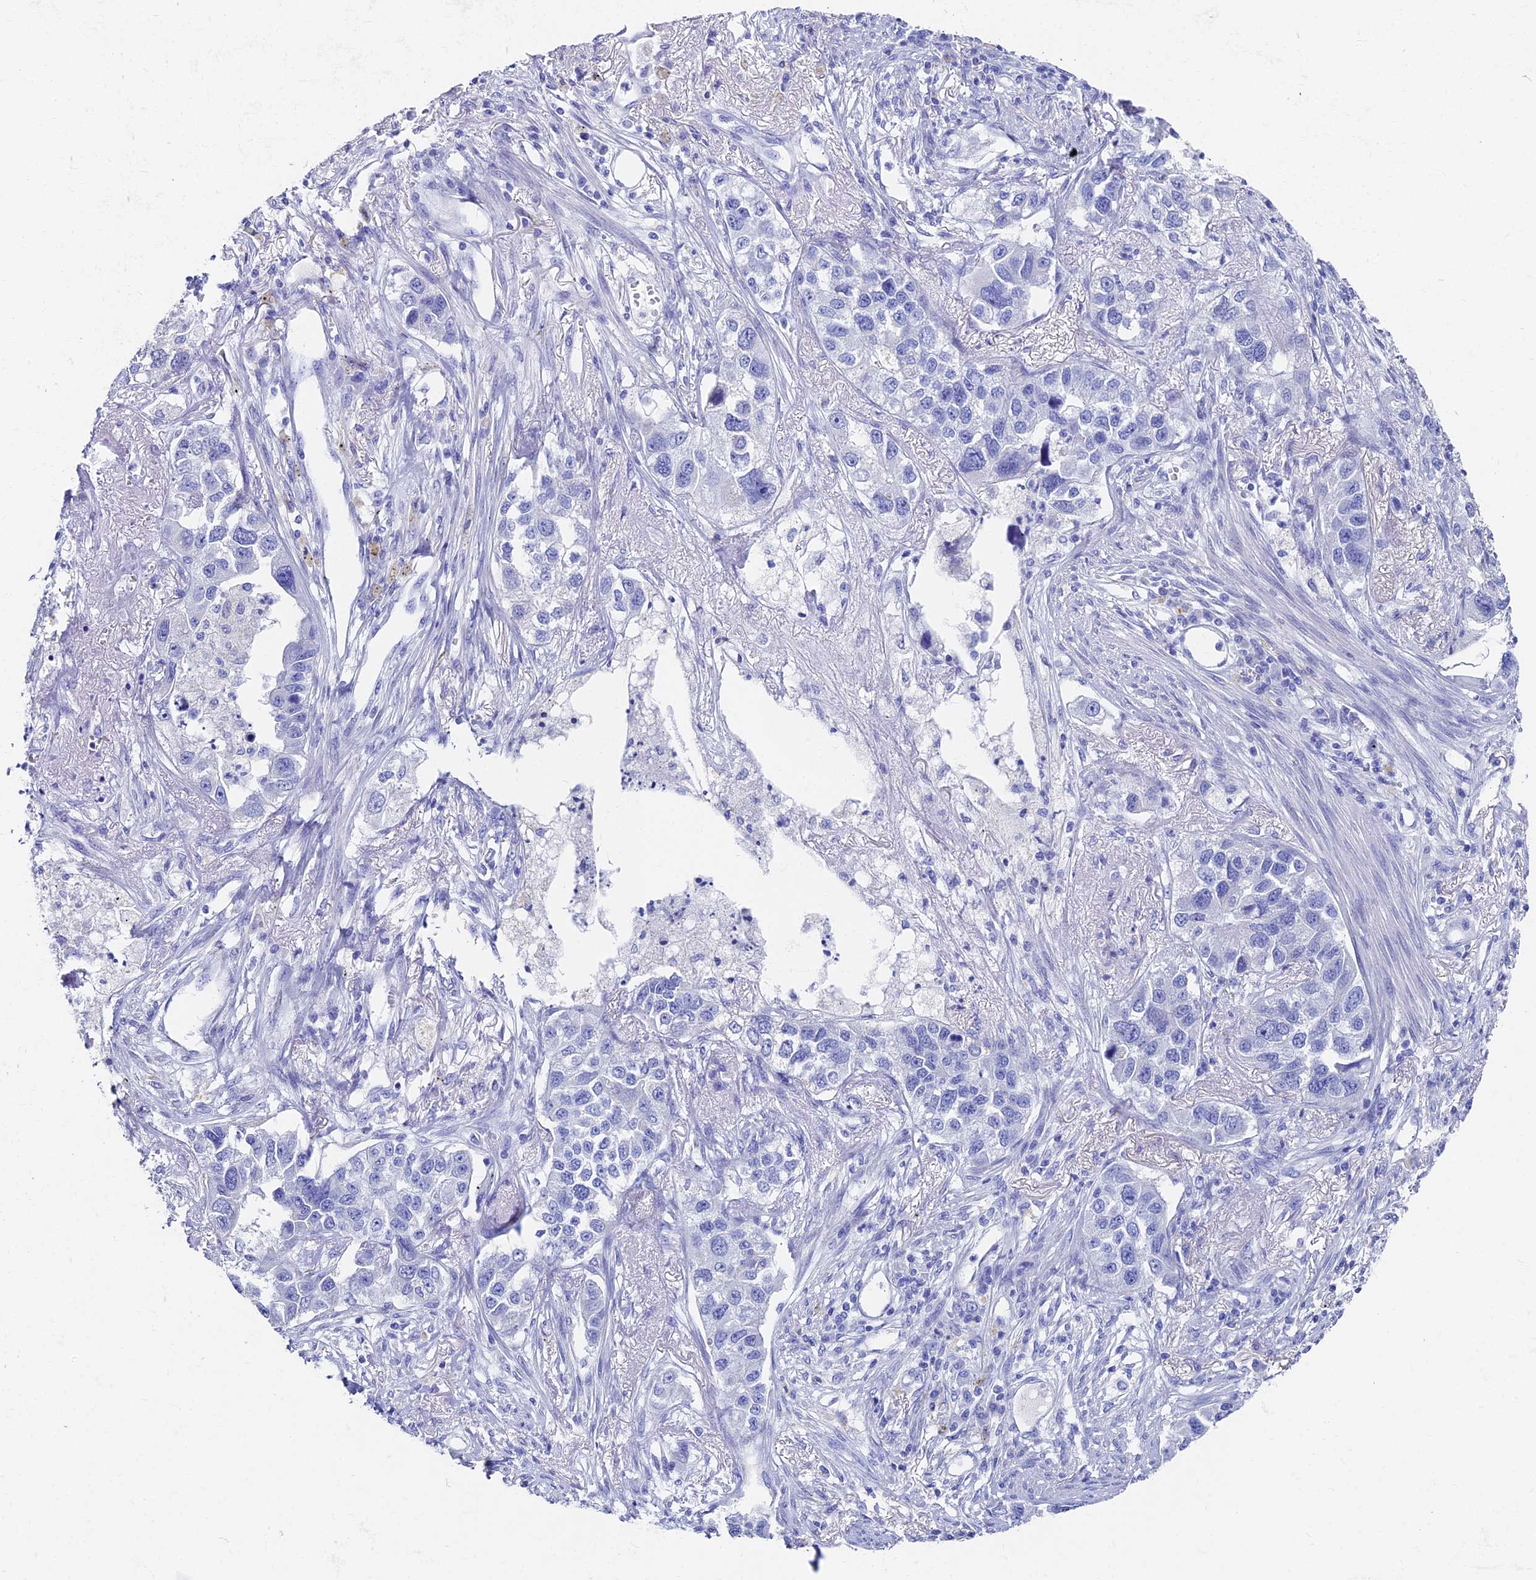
{"staining": {"intensity": "negative", "quantity": "none", "location": "none"}, "tissue": "lung cancer", "cell_type": "Tumor cells", "image_type": "cancer", "snomed": [{"axis": "morphology", "description": "Adenocarcinoma, NOS"}, {"axis": "topography", "description": "Lung"}], "caption": "Tumor cells are negative for protein expression in human lung adenocarcinoma.", "gene": "VPS33B", "patient": {"sex": "male", "age": 49}}